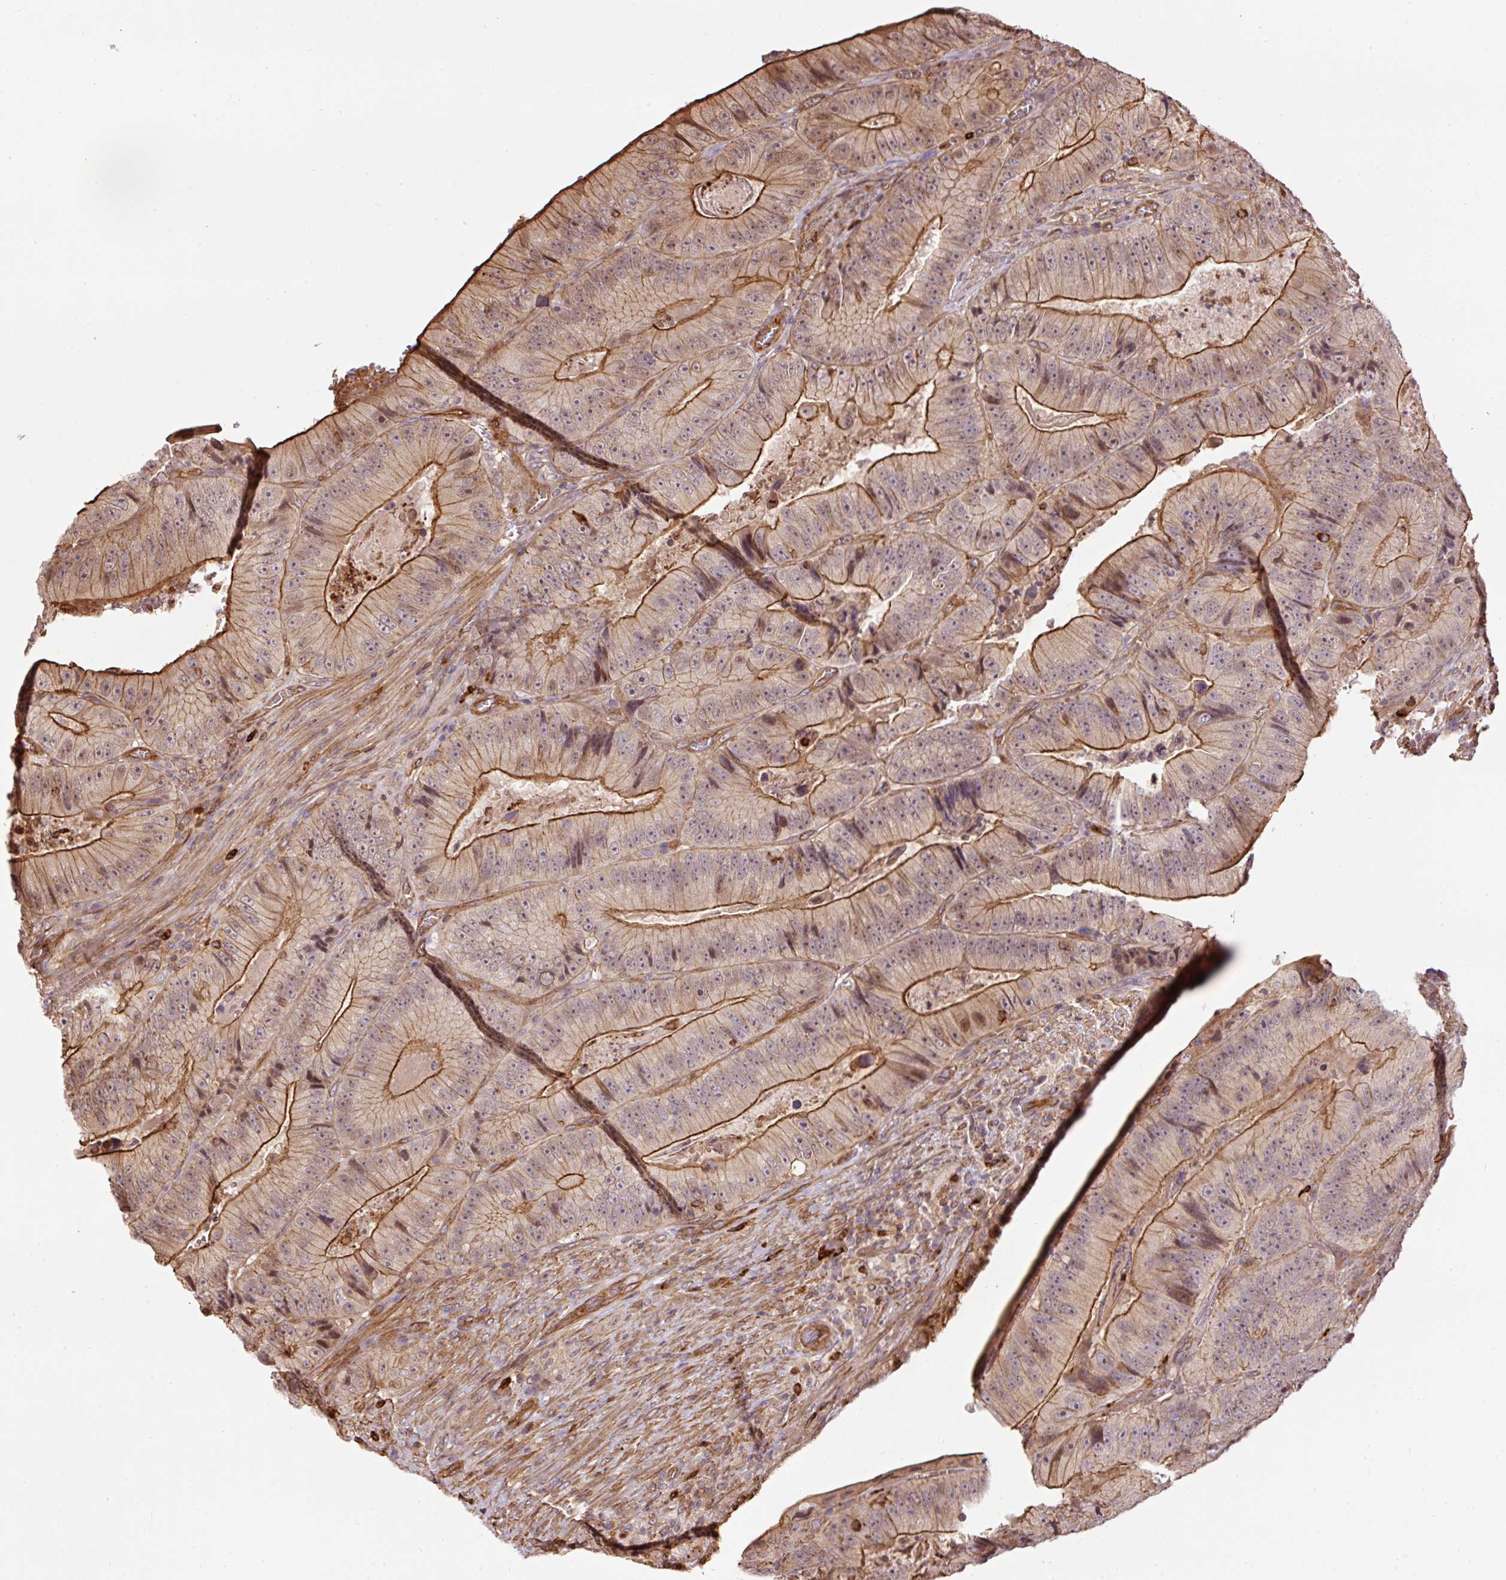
{"staining": {"intensity": "moderate", "quantity": ">75%", "location": "cytoplasmic/membranous"}, "tissue": "colorectal cancer", "cell_type": "Tumor cells", "image_type": "cancer", "snomed": [{"axis": "morphology", "description": "Adenocarcinoma, NOS"}, {"axis": "topography", "description": "Colon"}], "caption": "A photomicrograph showing moderate cytoplasmic/membranous positivity in approximately >75% of tumor cells in colorectal adenocarcinoma, as visualized by brown immunohistochemical staining.", "gene": "B3GALT5", "patient": {"sex": "female", "age": 86}}